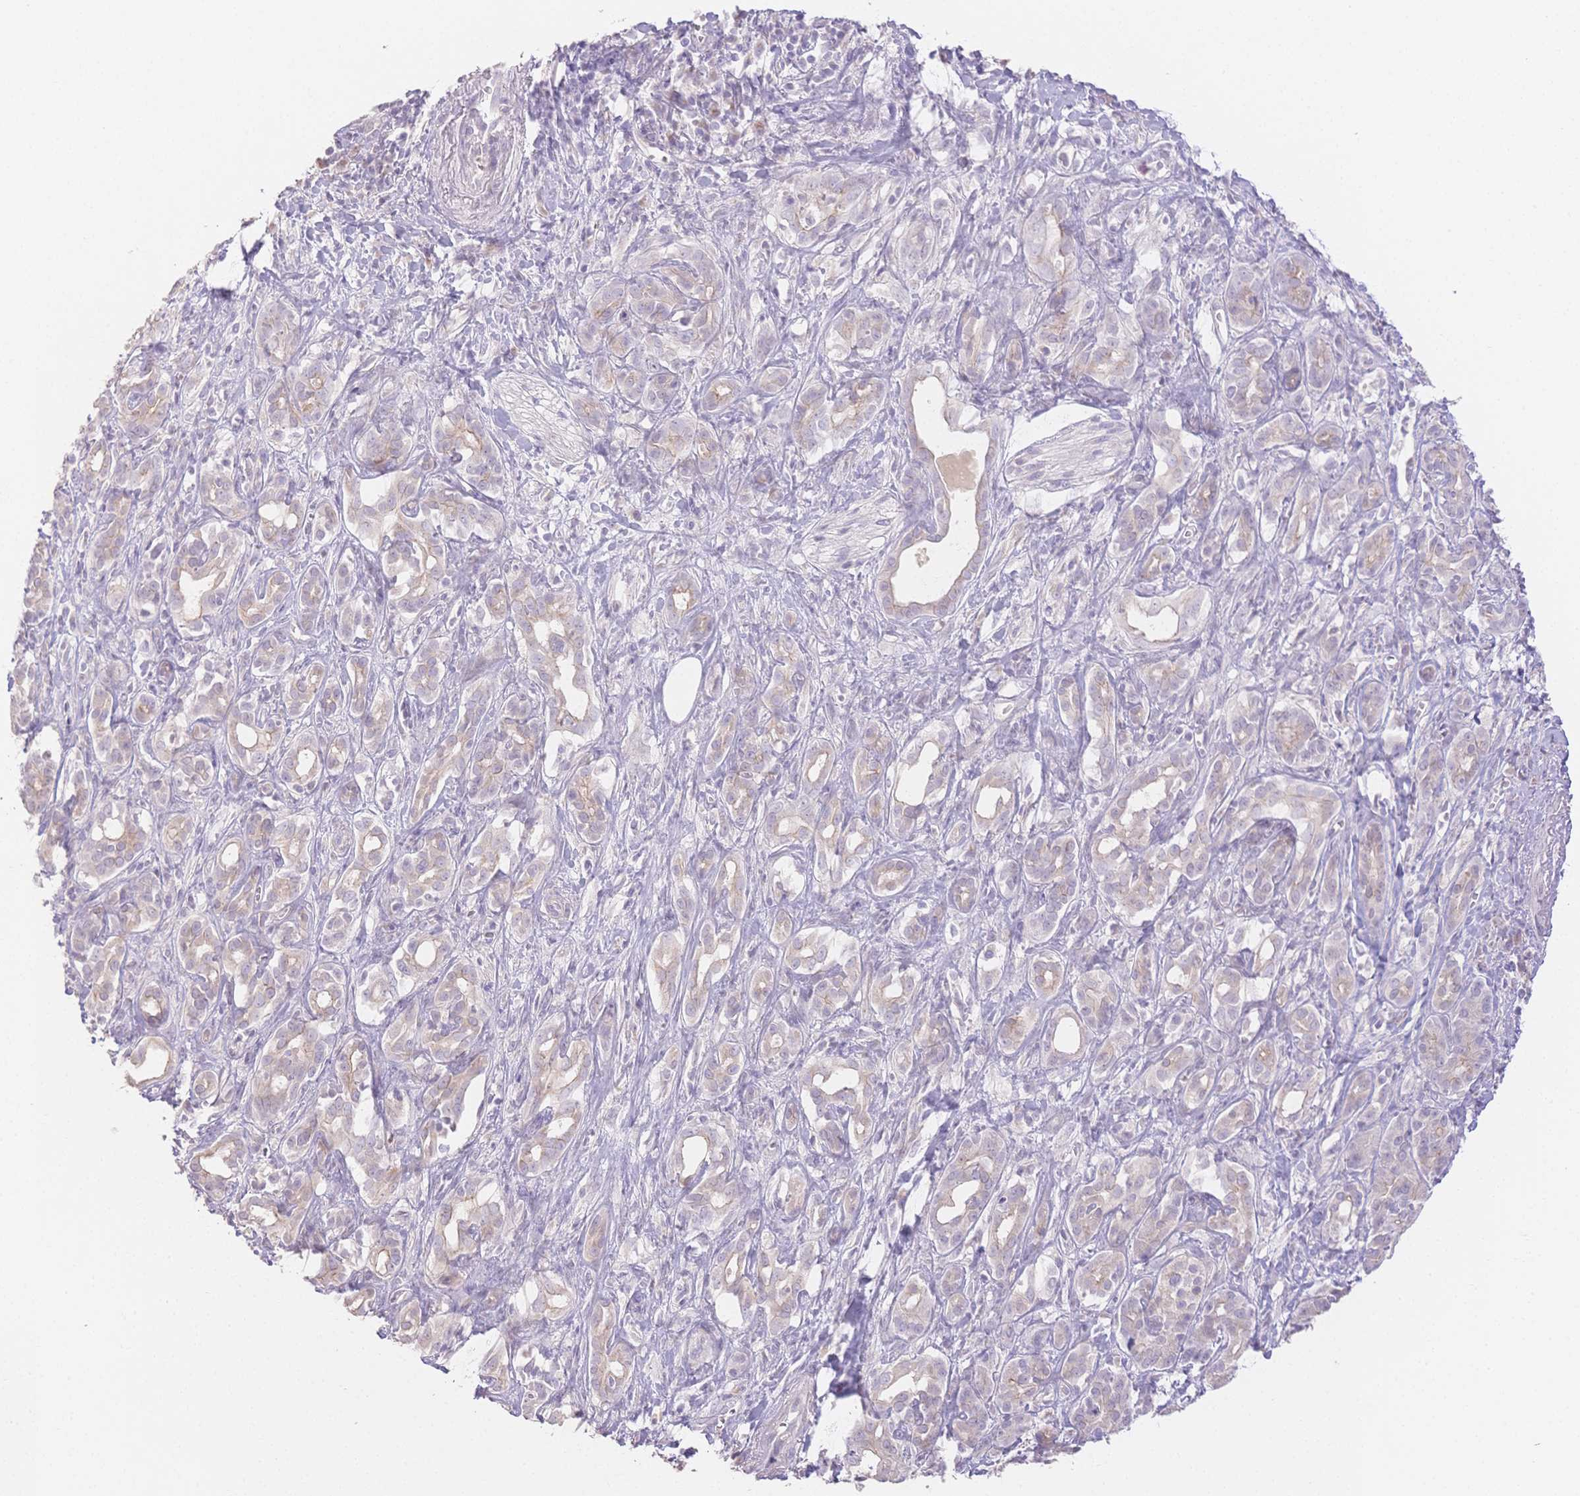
{"staining": {"intensity": "weak", "quantity": "25%-75%", "location": "cytoplasmic/membranous"}, "tissue": "pancreatic cancer", "cell_type": "Tumor cells", "image_type": "cancer", "snomed": [{"axis": "morphology", "description": "Adenocarcinoma, NOS"}, {"axis": "topography", "description": "Pancreas"}], "caption": "The micrograph exhibits immunohistochemical staining of adenocarcinoma (pancreatic). There is weak cytoplasmic/membranous expression is identified in approximately 25%-75% of tumor cells.", "gene": "SUV39H2", "patient": {"sex": "male", "age": 61}}